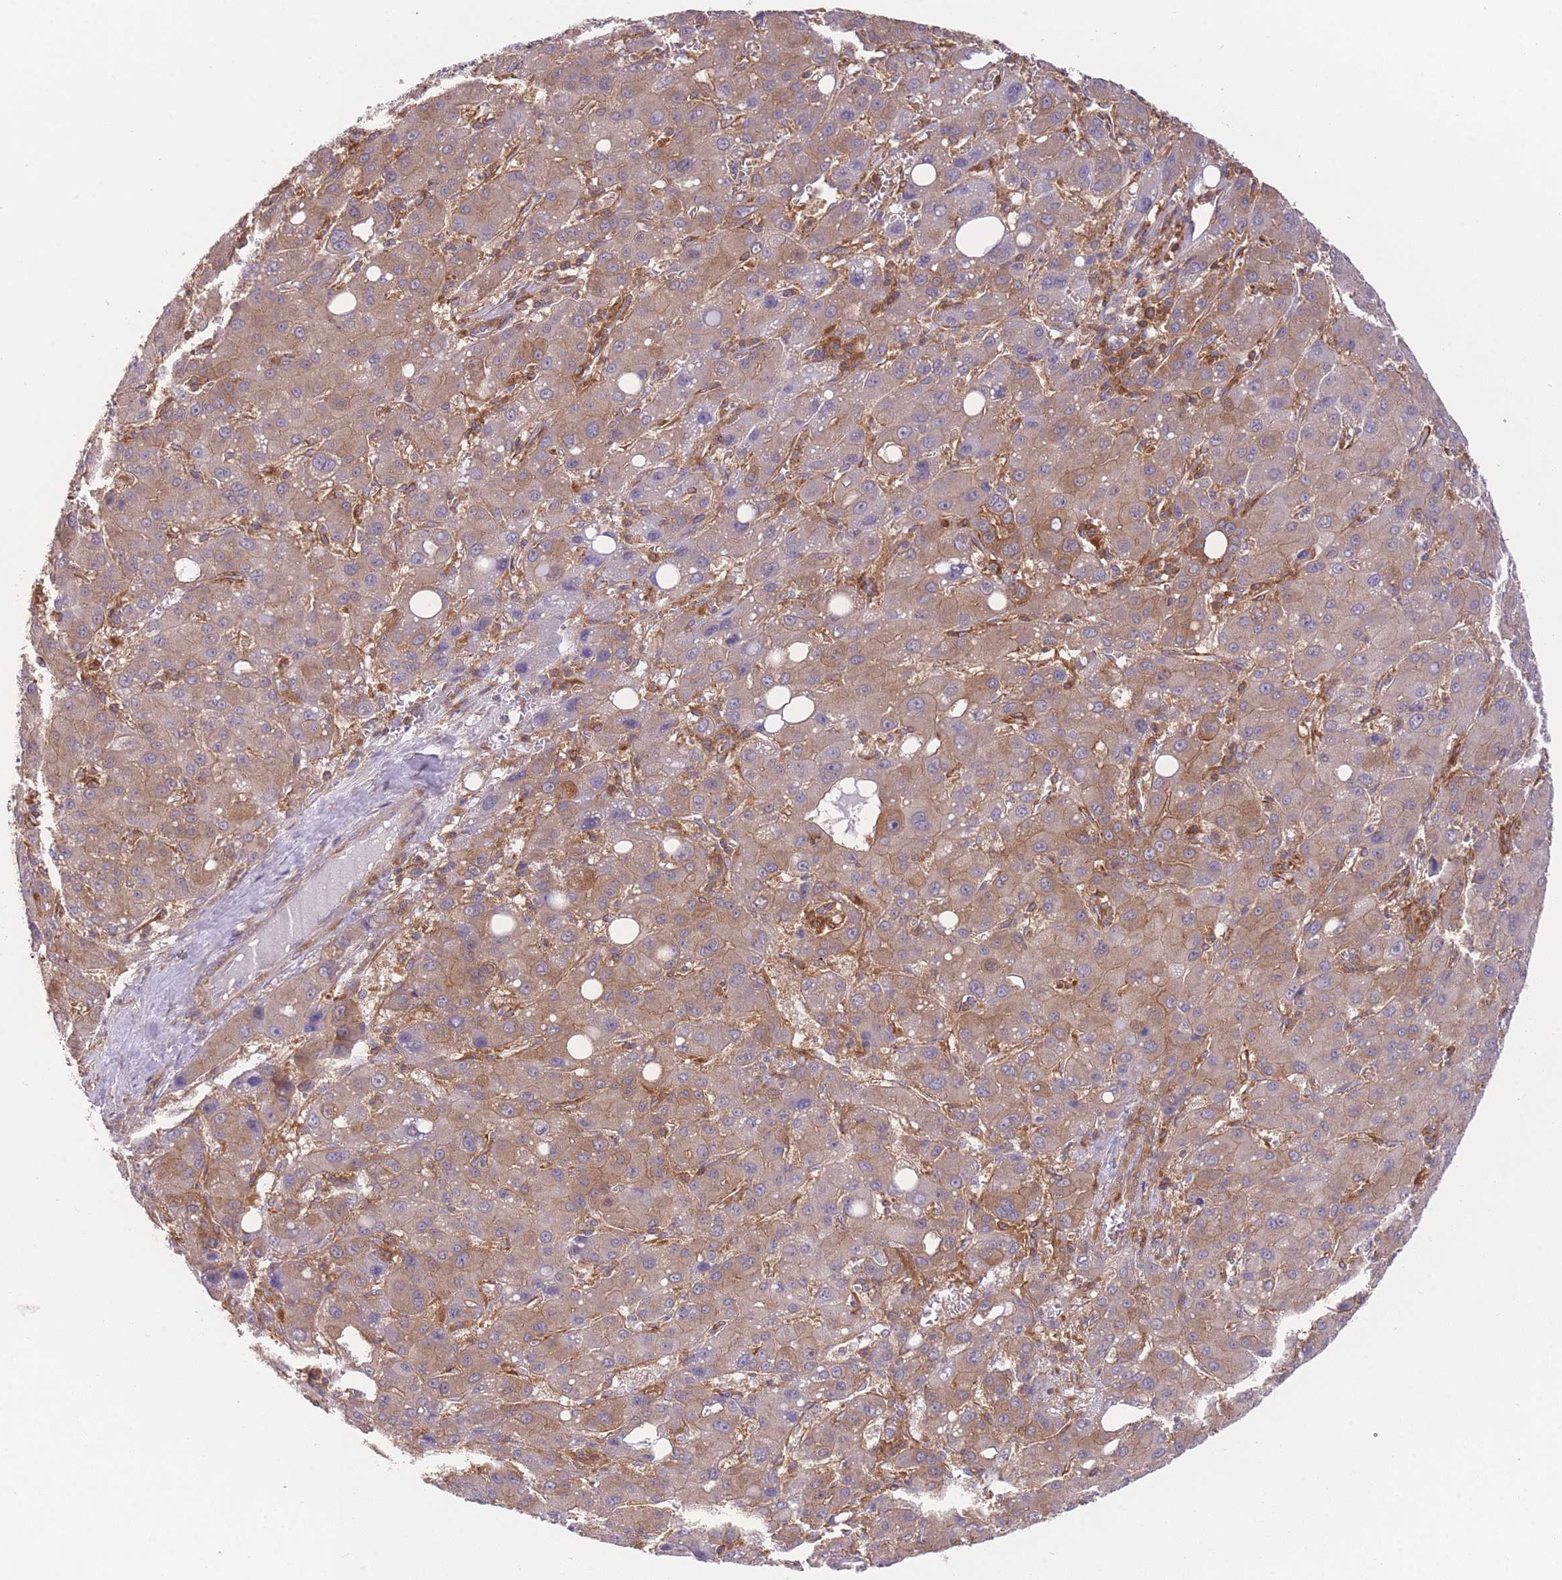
{"staining": {"intensity": "moderate", "quantity": ">75%", "location": "cytoplasmic/membranous"}, "tissue": "liver cancer", "cell_type": "Tumor cells", "image_type": "cancer", "snomed": [{"axis": "morphology", "description": "Carcinoma, Hepatocellular, NOS"}, {"axis": "topography", "description": "Liver"}], "caption": "This is a micrograph of IHC staining of liver hepatocellular carcinoma, which shows moderate positivity in the cytoplasmic/membranous of tumor cells.", "gene": "PRKAR1A", "patient": {"sex": "male", "age": 55}}